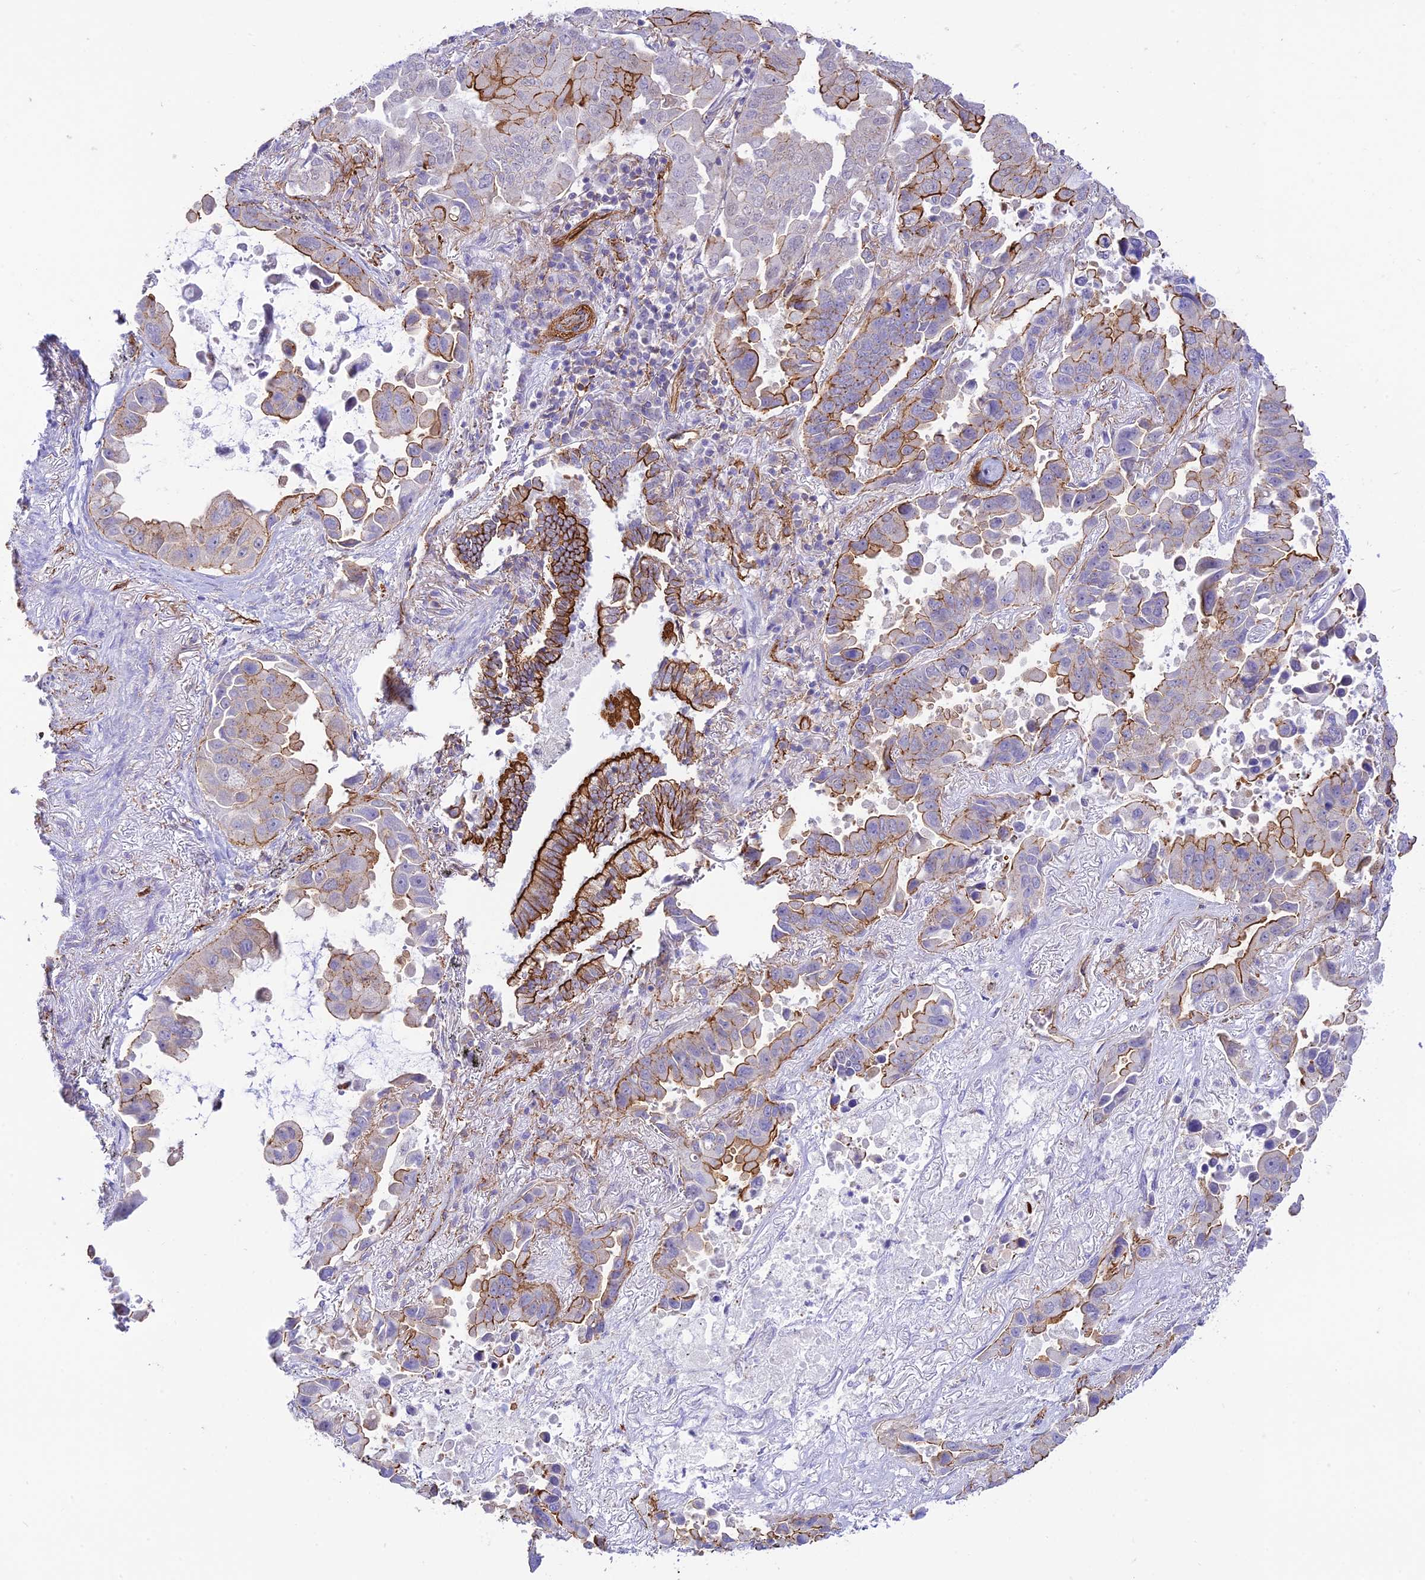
{"staining": {"intensity": "strong", "quantity": "<25%", "location": "cytoplasmic/membranous"}, "tissue": "lung cancer", "cell_type": "Tumor cells", "image_type": "cancer", "snomed": [{"axis": "morphology", "description": "Adenocarcinoma, NOS"}, {"axis": "topography", "description": "Lung"}], "caption": "Protein expression analysis of adenocarcinoma (lung) exhibits strong cytoplasmic/membranous expression in about <25% of tumor cells. (DAB (3,3'-diaminobenzidine) IHC, brown staining for protein, blue staining for nuclei).", "gene": "YPEL5", "patient": {"sex": "male", "age": 64}}